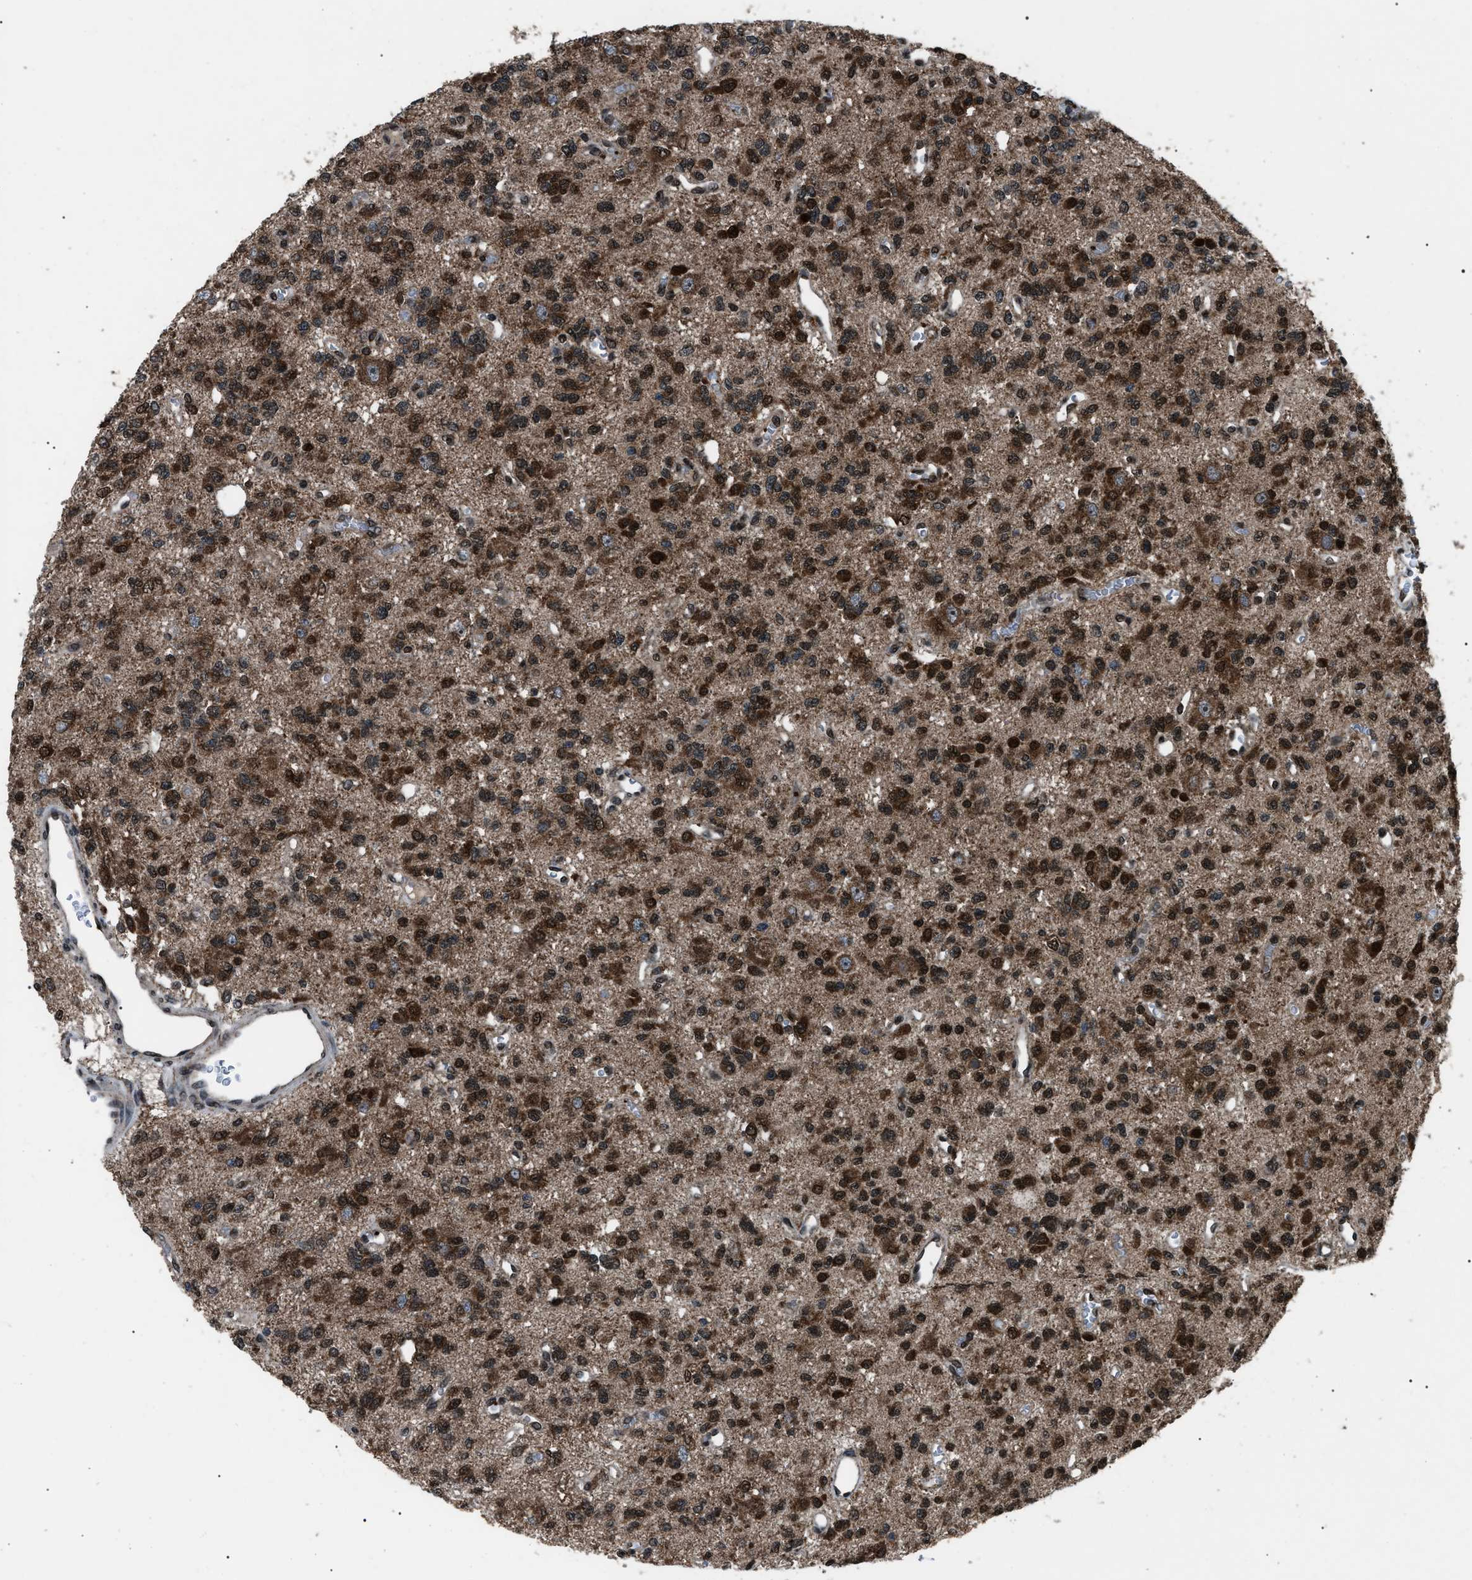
{"staining": {"intensity": "strong", "quantity": ">75%", "location": "cytoplasmic/membranous,nuclear"}, "tissue": "glioma", "cell_type": "Tumor cells", "image_type": "cancer", "snomed": [{"axis": "morphology", "description": "Glioma, malignant, Low grade"}, {"axis": "topography", "description": "Brain"}], "caption": "Tumor cells show strong cytoplasmic/membranous and nuclear staining in approximately >75% of cells in low-grade glioma (malignant).", "gene": "ZFAND2A", "patient": {"sex": "male", "age": 38}}